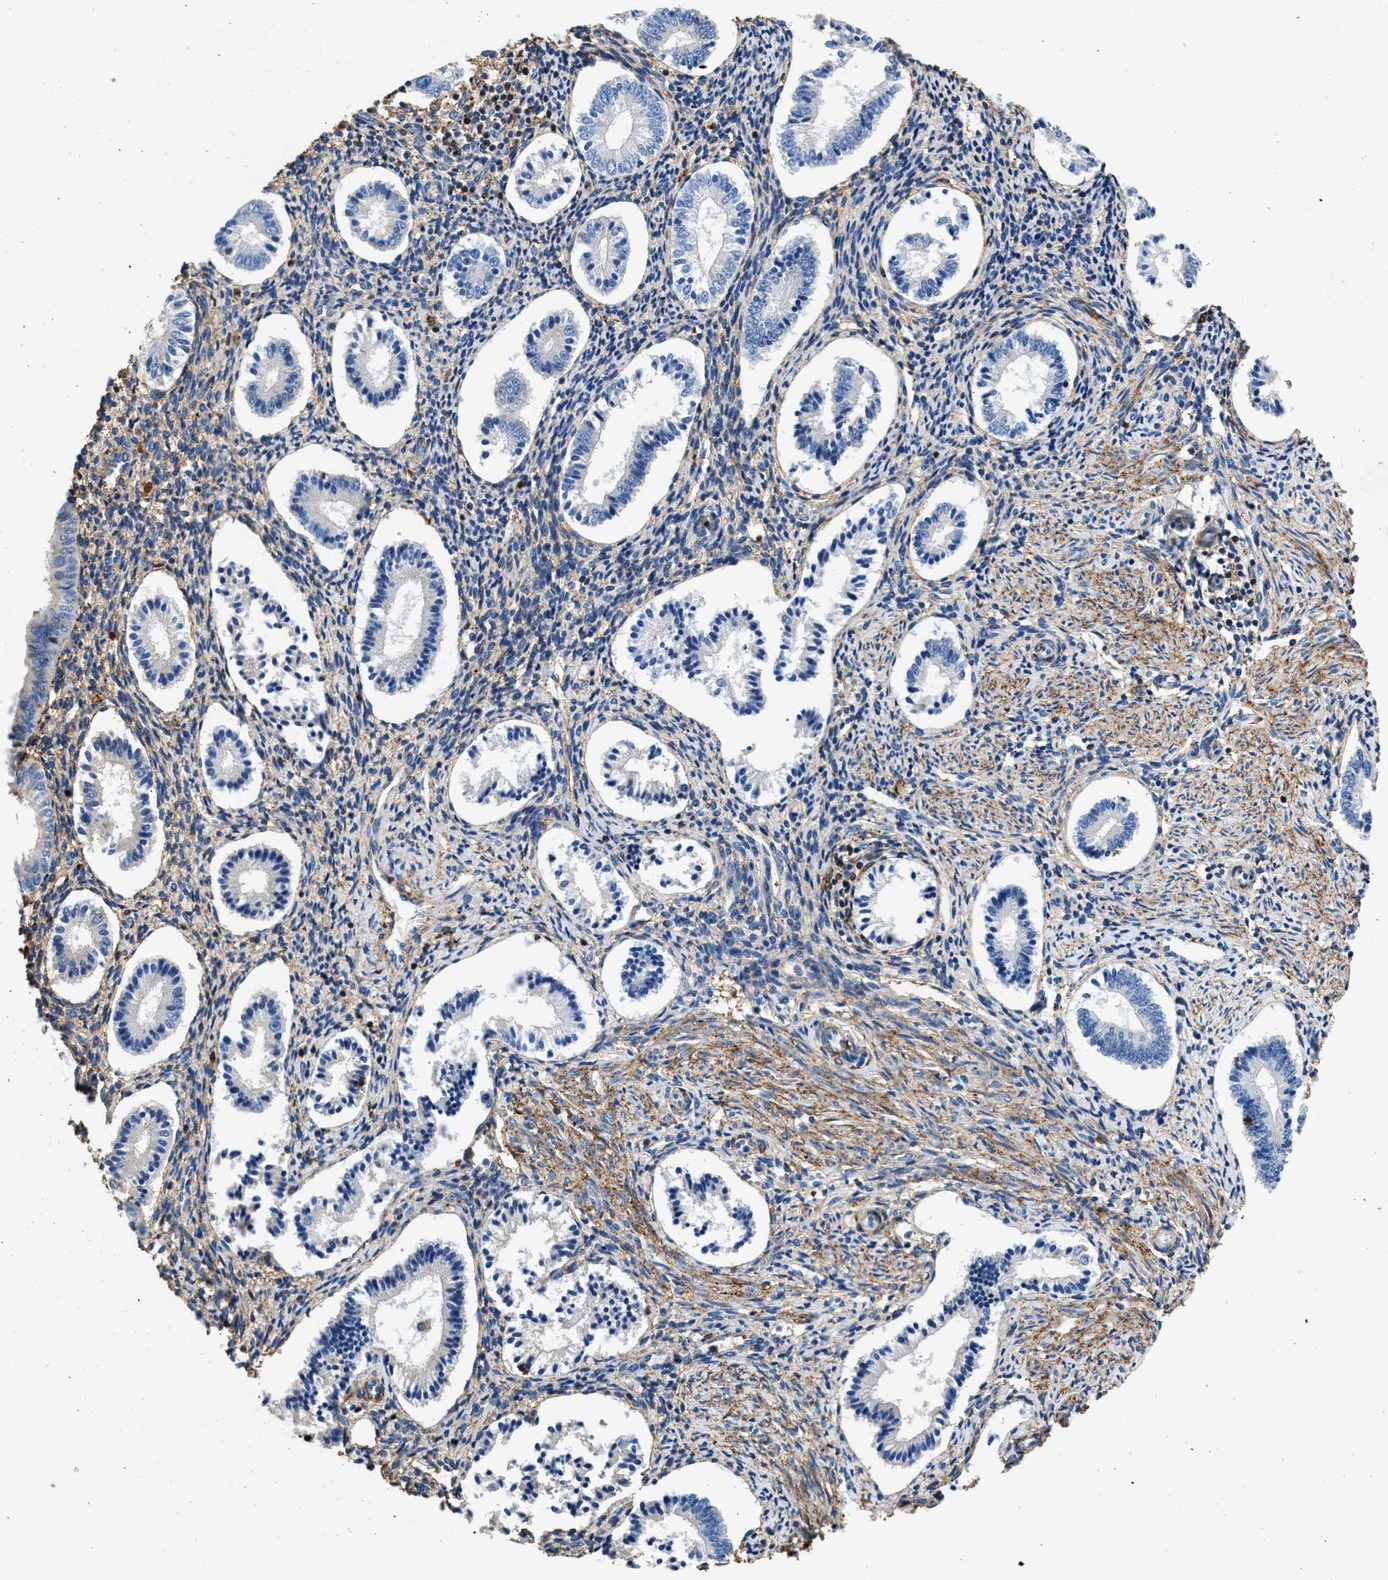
{"staining": {"intensity": "moderate", "quantity": ">75%", "location": "cytoplasmic/membranous"}, "tissue": "endometrium", "cell_type": "Cells in endometrial stroma", "image_type": "normal", "snomed": [{"axis": "morphology", "description": "Normal tissue, NOS"}, {"axis": "topography", "description": "Endometrium"}], "caption": "Immunohistochemistry (IHC) (DAB) staining of unremarkable endometrium demonstrates moderate cytoplasmic/membranous protein staining in approximately >75% of cells in endometrial stroma. Using DAB (3,3'-diaminobenzidine) (brown) and hematoxylin (blue) stains, captured at high magnification using brightfield microscopy.", "gene": "KCNQ4", "patient": {"sex": "female", "age": 42}}